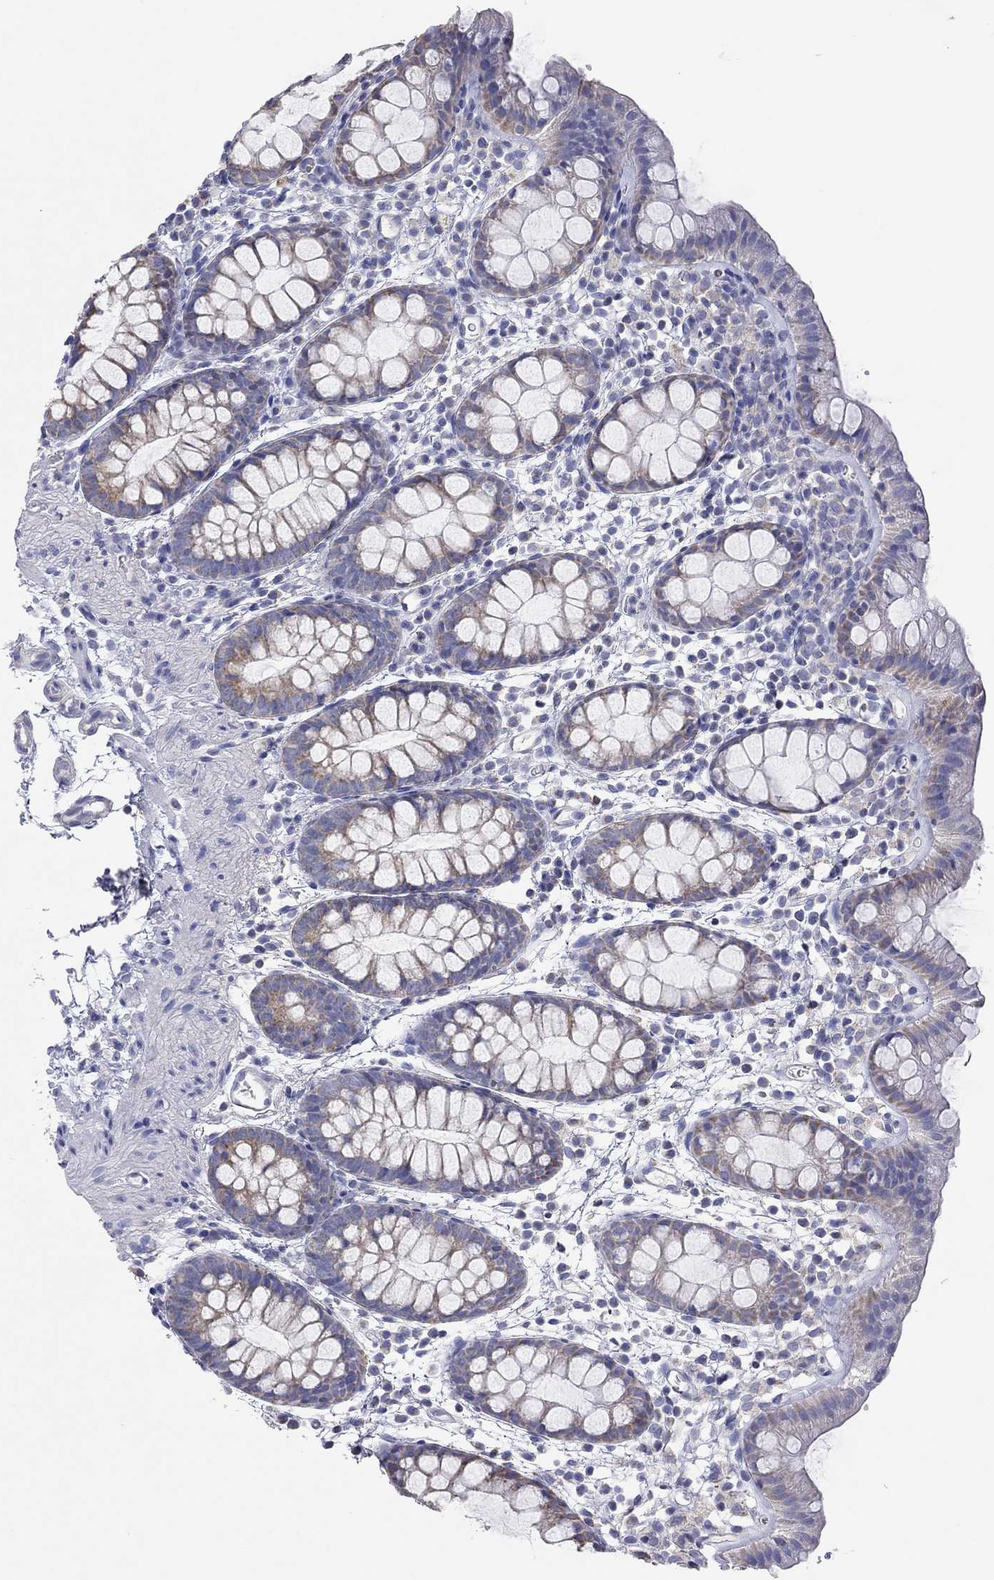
{"staining": {"intensity": "moderate", "quantity": "<25%", "location": "cytoplasmic/membranous"}, "tissue": "rectum", "cell_type": "Glandular cells", "image_type": "normal", "snomed": [{"axis": "morphology", "description": "Normal tissue, NOS"}, {"axis": "topography", "description": "Rectum"}], "caption": "Immunohistochemical staining of unremarkable human rectum shows <25% levels of moderate cytoplasmic/membranous protein expression in about <25% of glandular cells.", "gene": "RCAN1", "patient": {"sex": "male", "age": 57}}